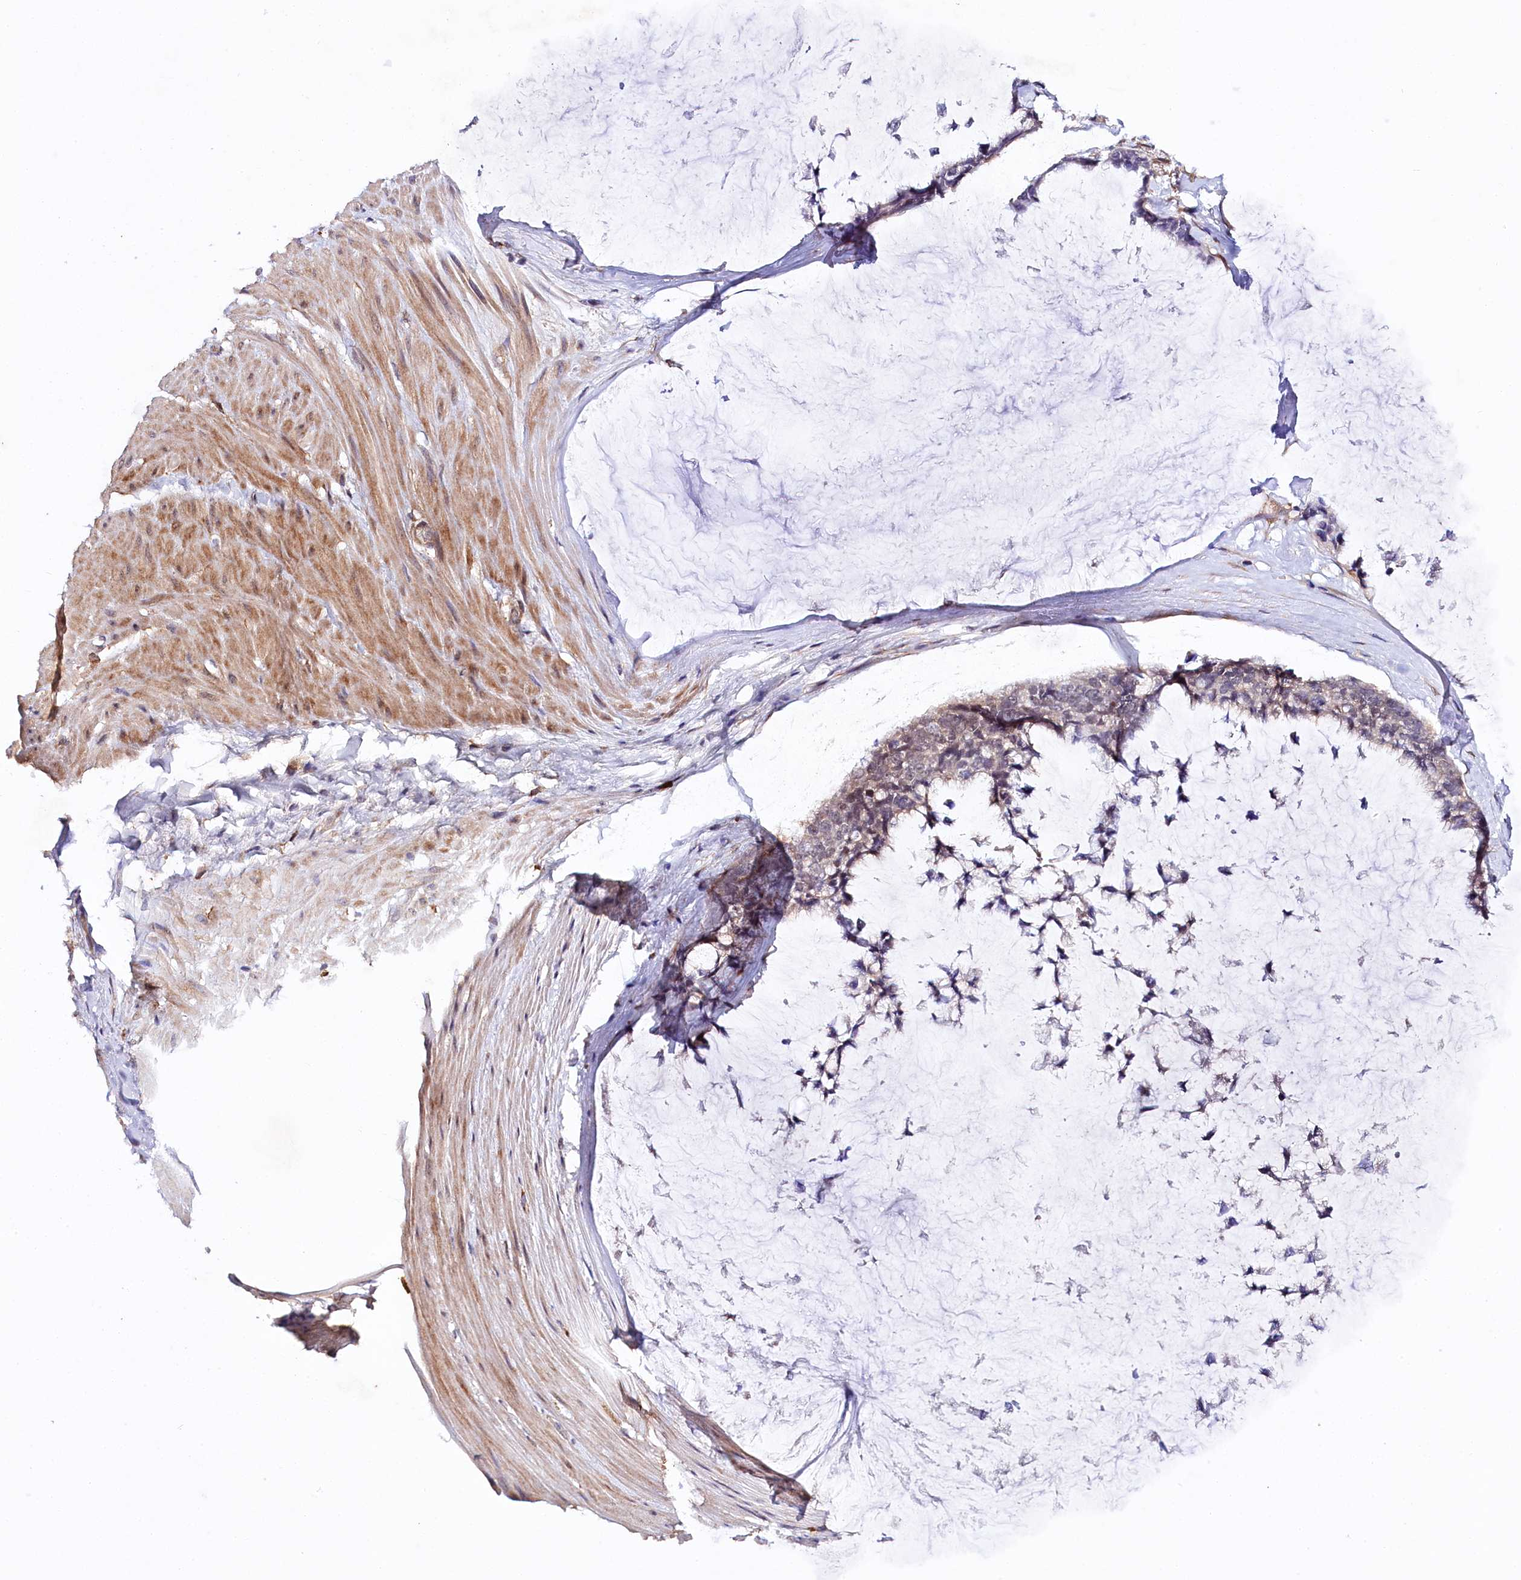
{"staining": {"intensity": "weak", "quantity": "<25%", "location": "cytoplasmic/membranous"}, "tissue": "ovarian cancer", "cell_type": "Tumor cells", "image_type": "cancer", "snomed": [{"axis": "morphology", "description": "Cystadenocarcinoma, mucinous, NOS"}, {"axis": "topography", "description": "Ovary"}], "caption": "DAB (3,3'-diaminobenzidine) immunohistochemical staining of human ovarian cancer (mucinous cystadenocarcinoma) shows no significant expression in tumor cells.", "gene": "PHLDB1", "patient": {"sex": "female", "age": 39}}